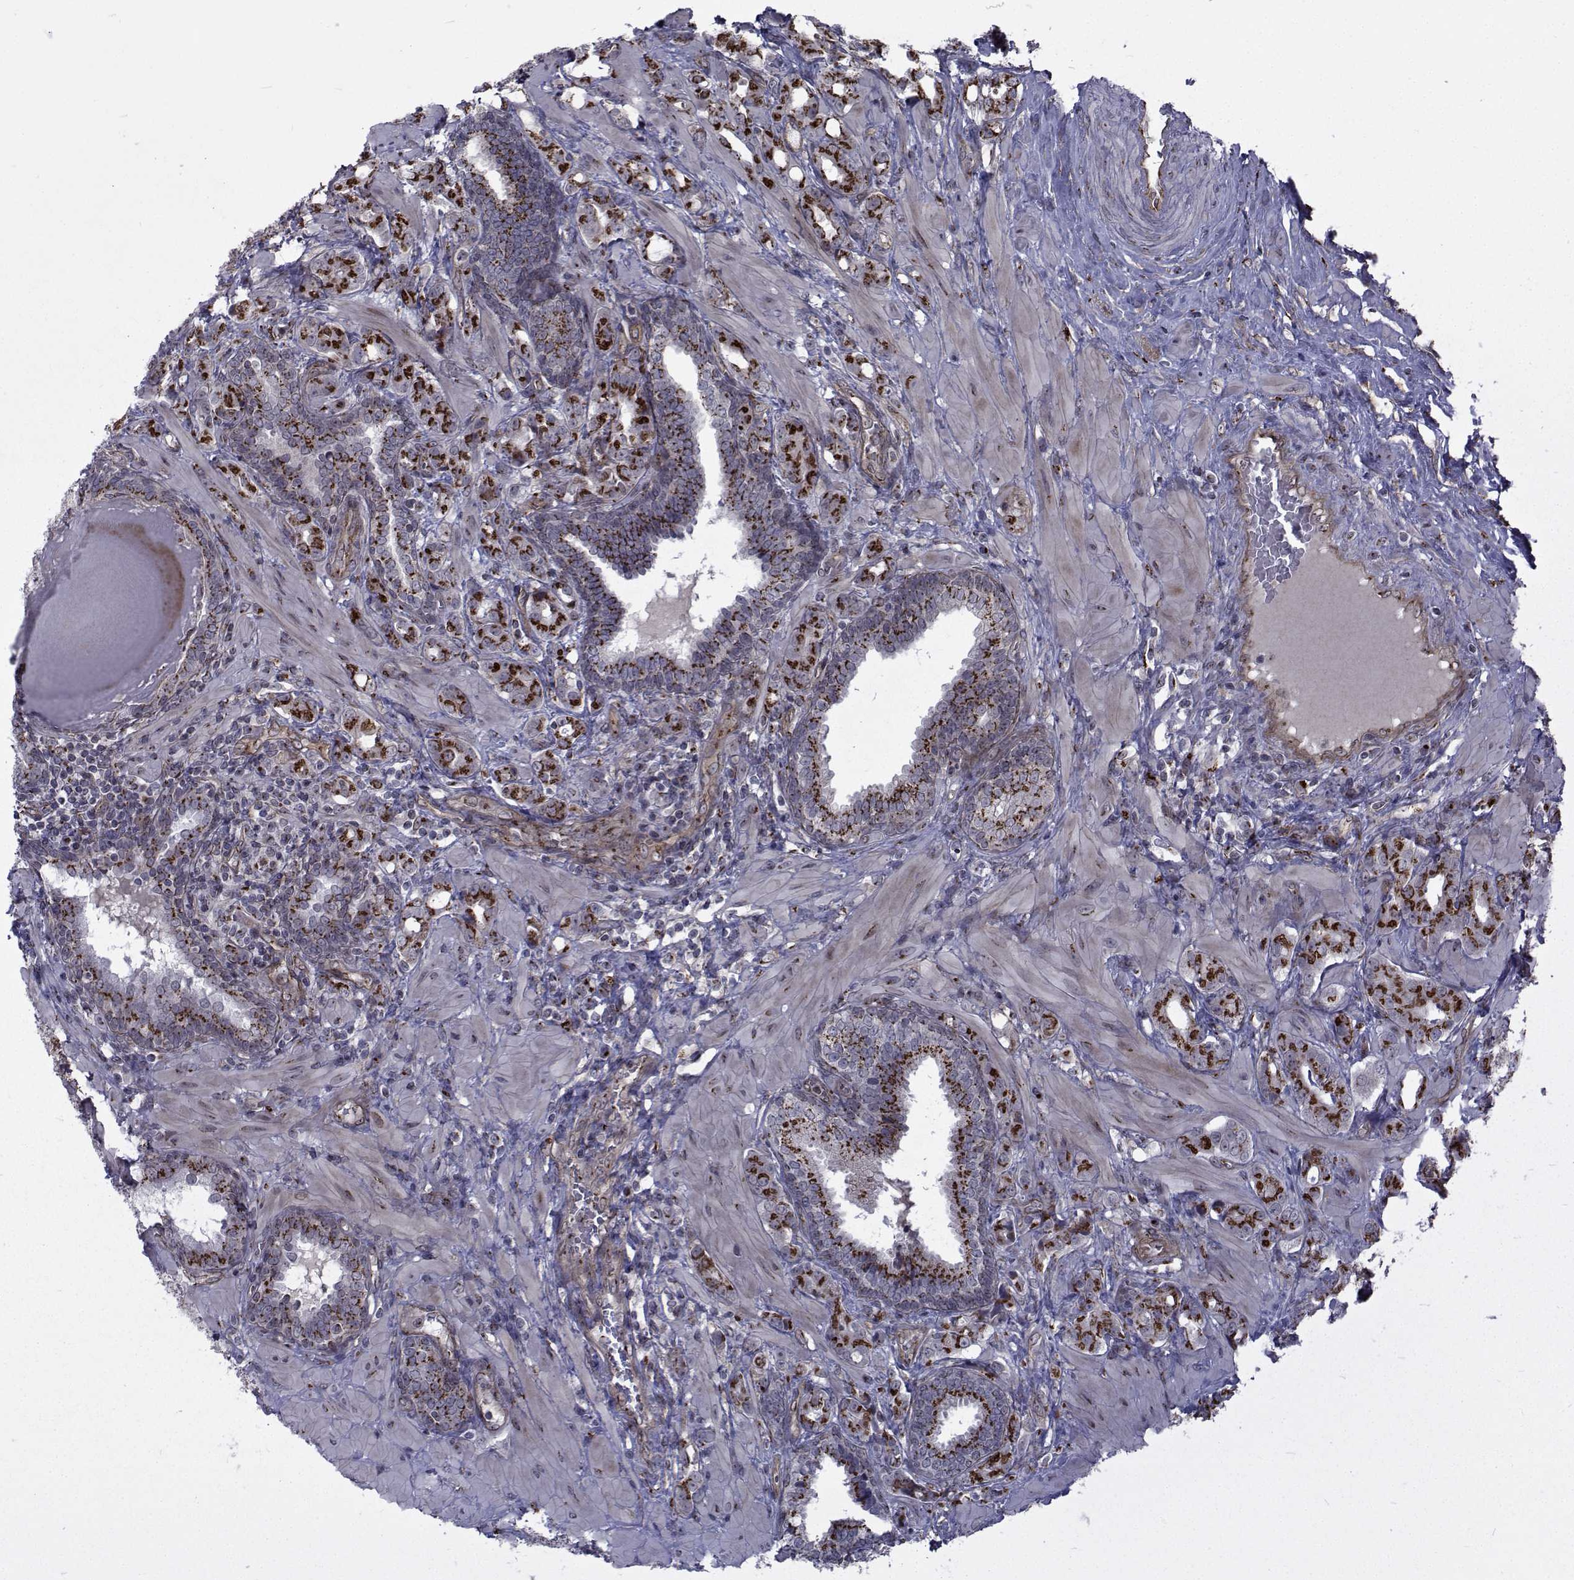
{"staining": {"intensity": "strong", "quantity": ">75%", "location": "cytoplasmic/membranous"}, "tissue": "prostate cancer", "cell_type": "Tumor cells", "image_type": "cancer", "snomed": [{"axis": "morphology", "description": "Adenocarcinoma, NOS"}, {"axis": "topography", "description": "Prostate"}], "caption": "Prostate cancer was stained to show a protein in brown. There is high levels of strong cytoplasmic/membranous positivity in approximately >75% of tumor cells.", "gene": "ATP6V1C2", "patient": {"sex": "male", "age": 57}}